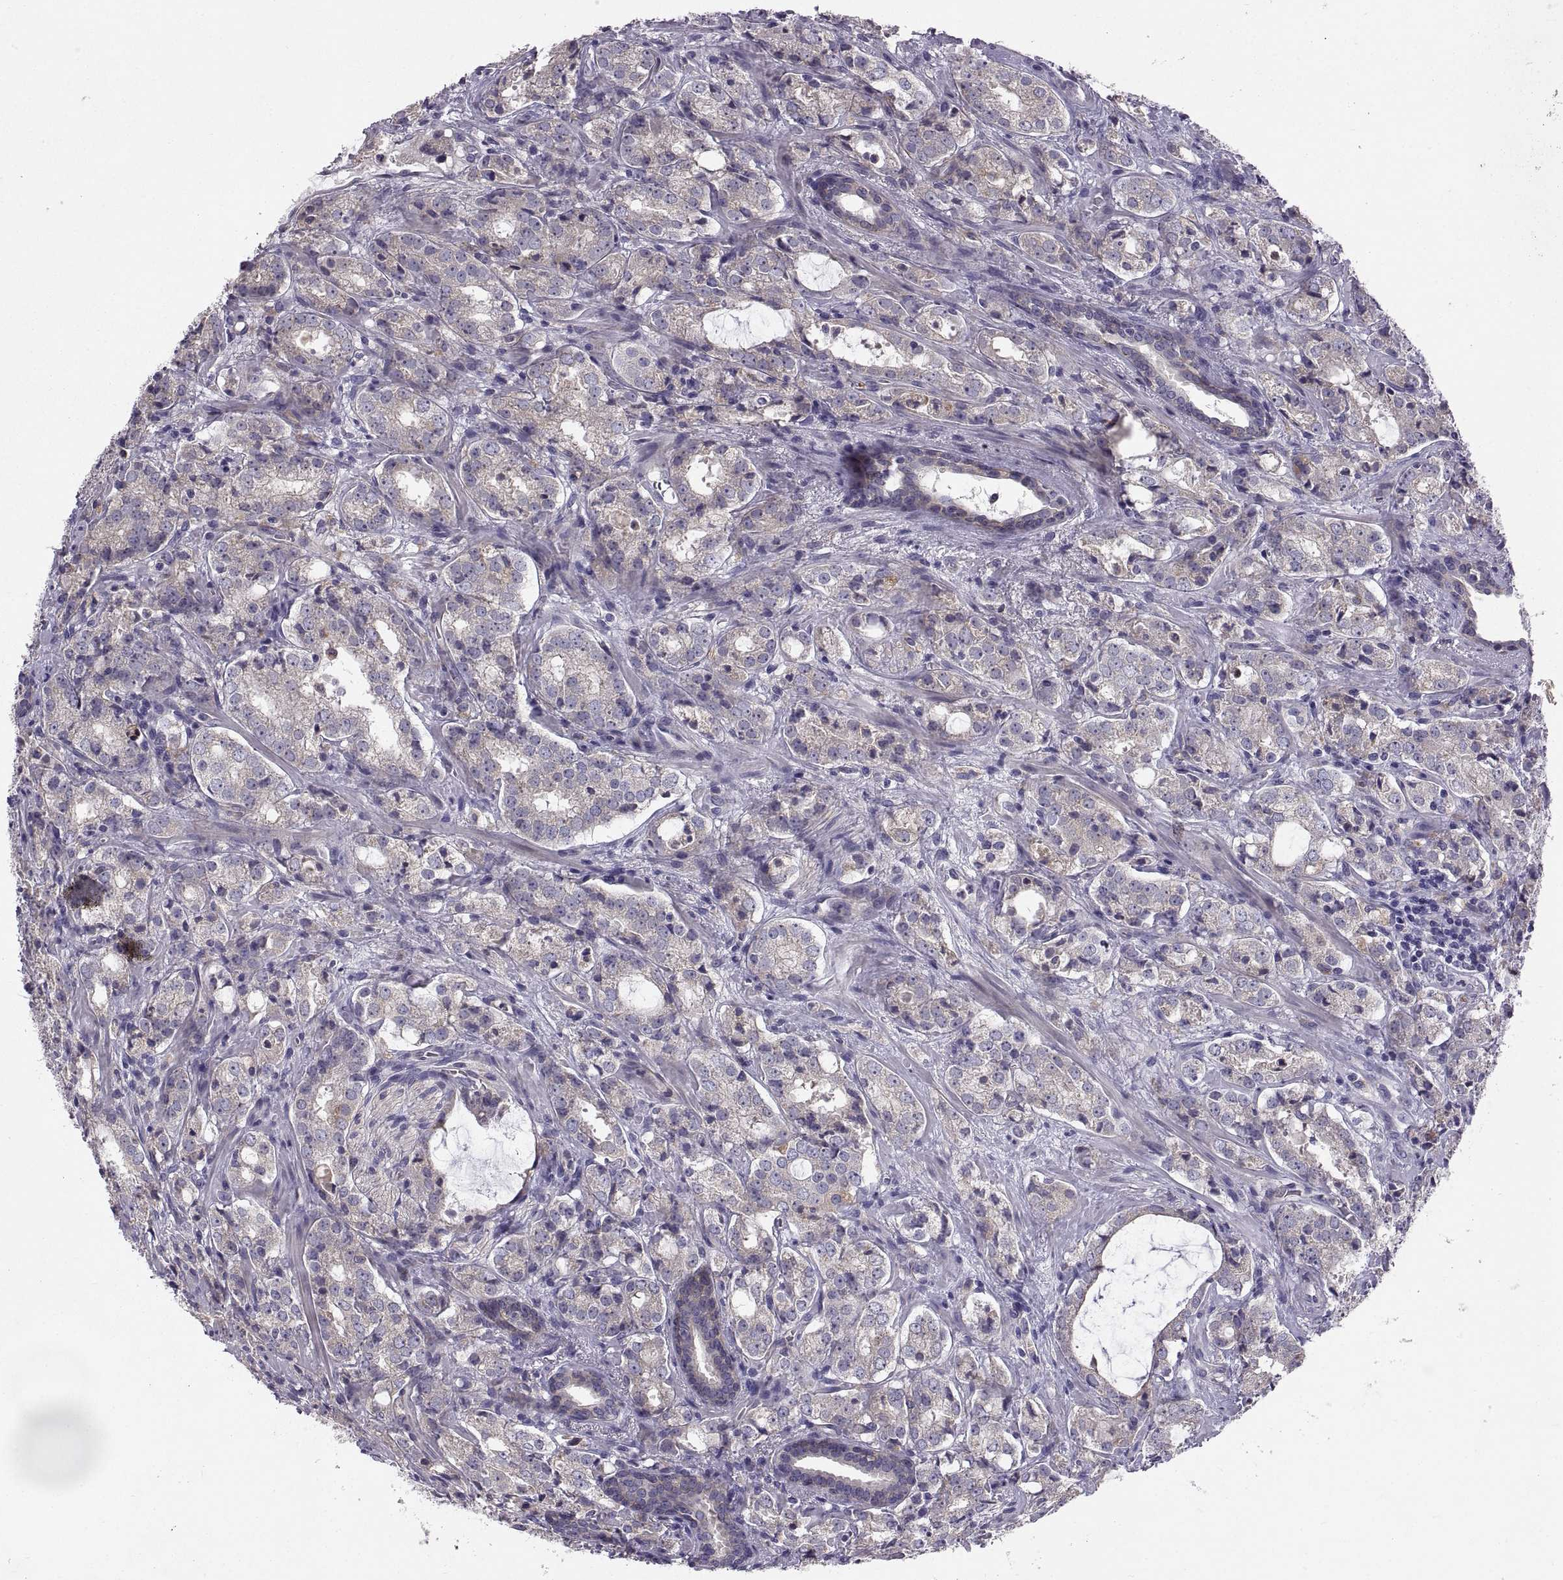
{"staining": {"intensity": "negative", "quantity": "none", "location": "none"}, "tissue": "prostate cancer", "cell_type": "Tumor cells", "image_type": "cancer", "snomed": [{"axis": "morphology", "description": "Adenocarcinoma, NOS"}, {"axis": "topography", "description": "Prostate"}], "caption": "Immunohistochemistry (IHC) micrograph of neoplastic tissue: human adenocarcinoma (prostate) stained with DAB demonstrates no significant protein expression in tumor cells.", "gene": "ARSL", "patient": {"sex": "male", "age": 66}}